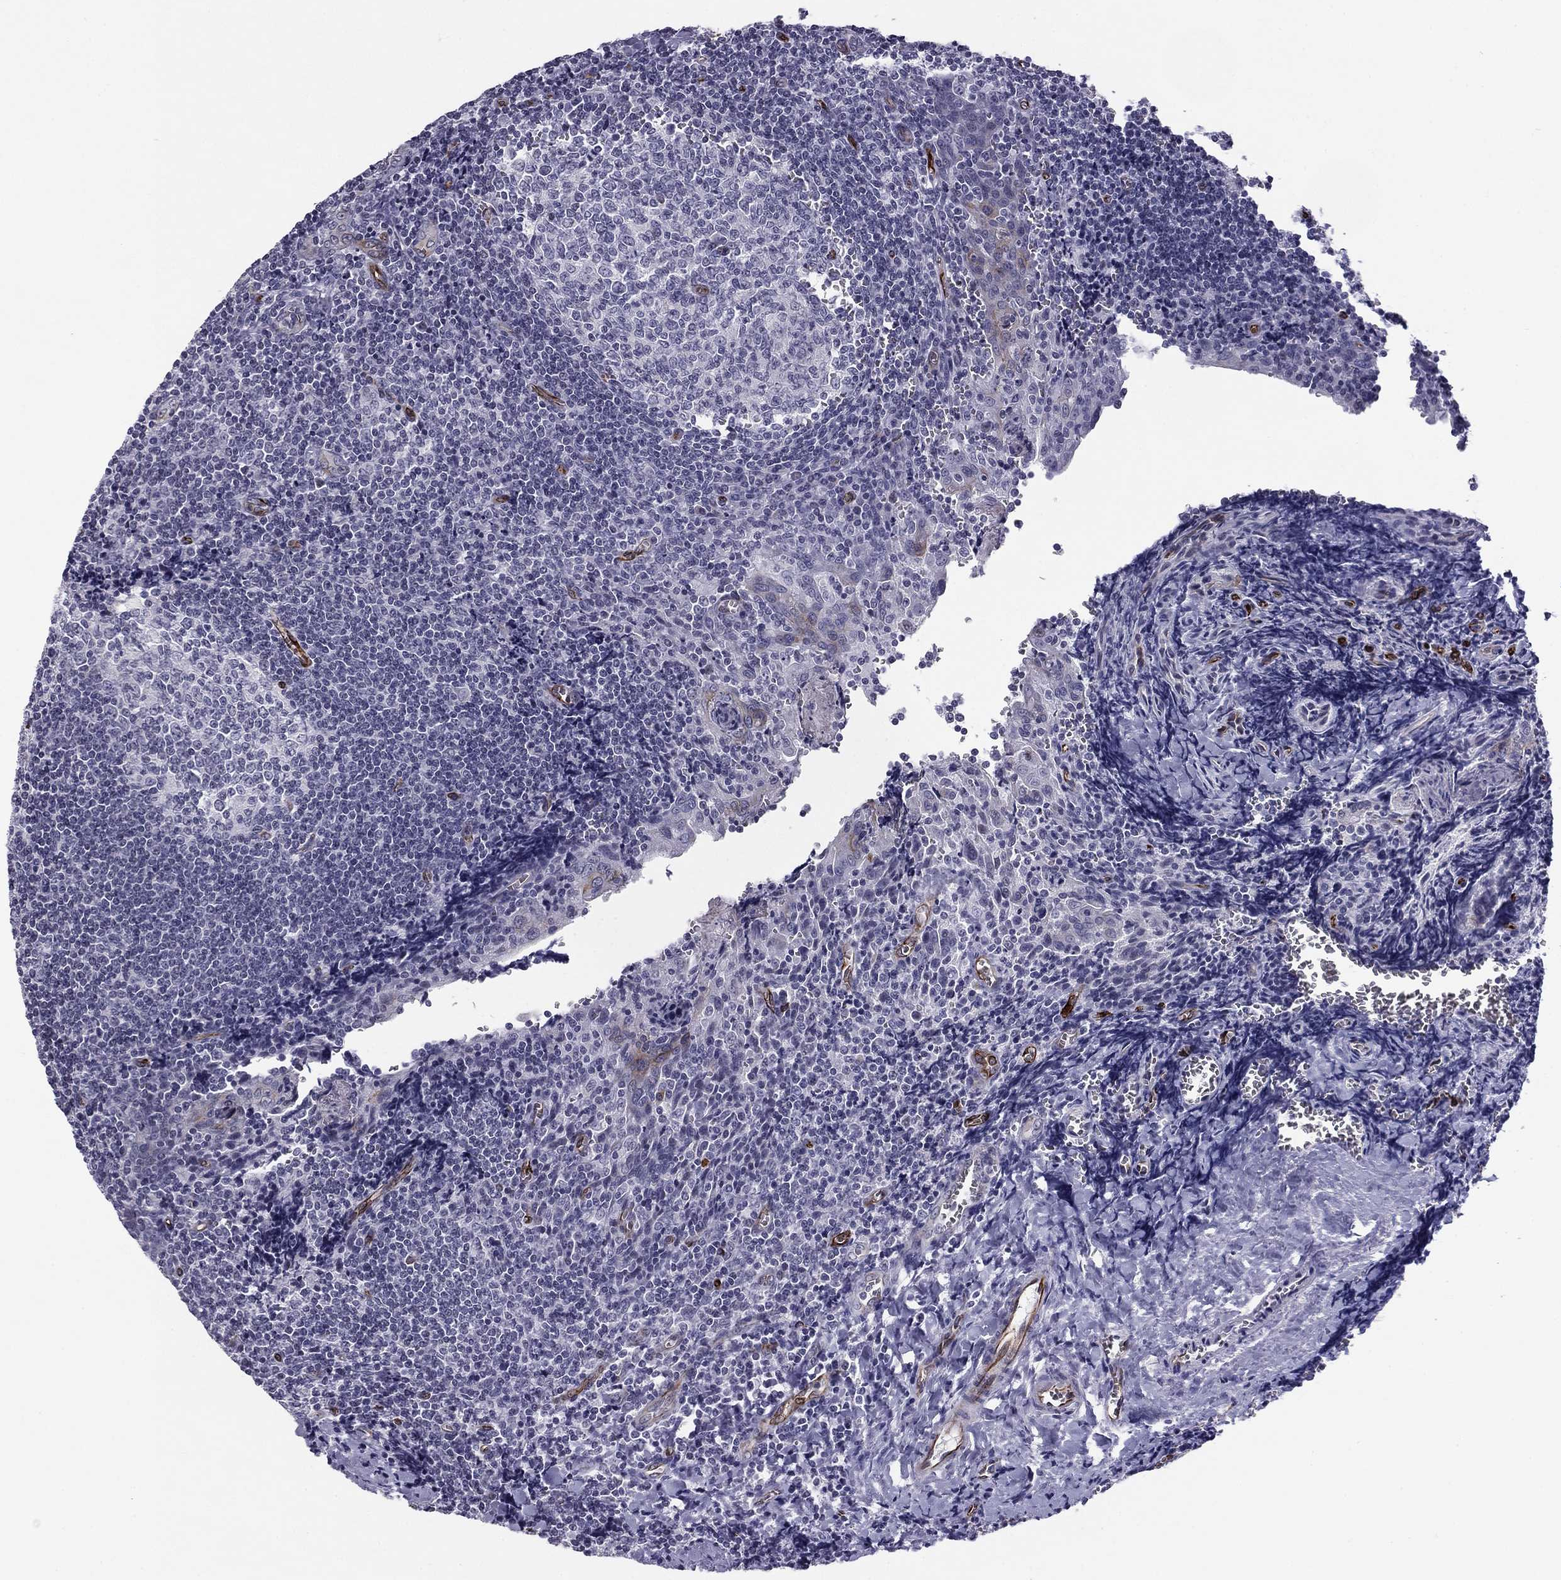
{"staining": {"intensity": "negative", "quantity": "none", "location": "none"}, "tissue": "tonsil", "cell_type": "Germinal center cells", "image_type": "normal", "snomed": [{"axis": "morphology", "description": "Normal tissue, NOS"}, {"axis": "morphology", "description": "Inflammation, NOS"}, {"axis": "topography", "description": "Tonsil"}], "caption": "Immunohistochemical staining of normal human tonsil shows no significant staining in germinal center cells.", "gene": "ANKS4B", "patient": {"sex": "female", "age": 31}}